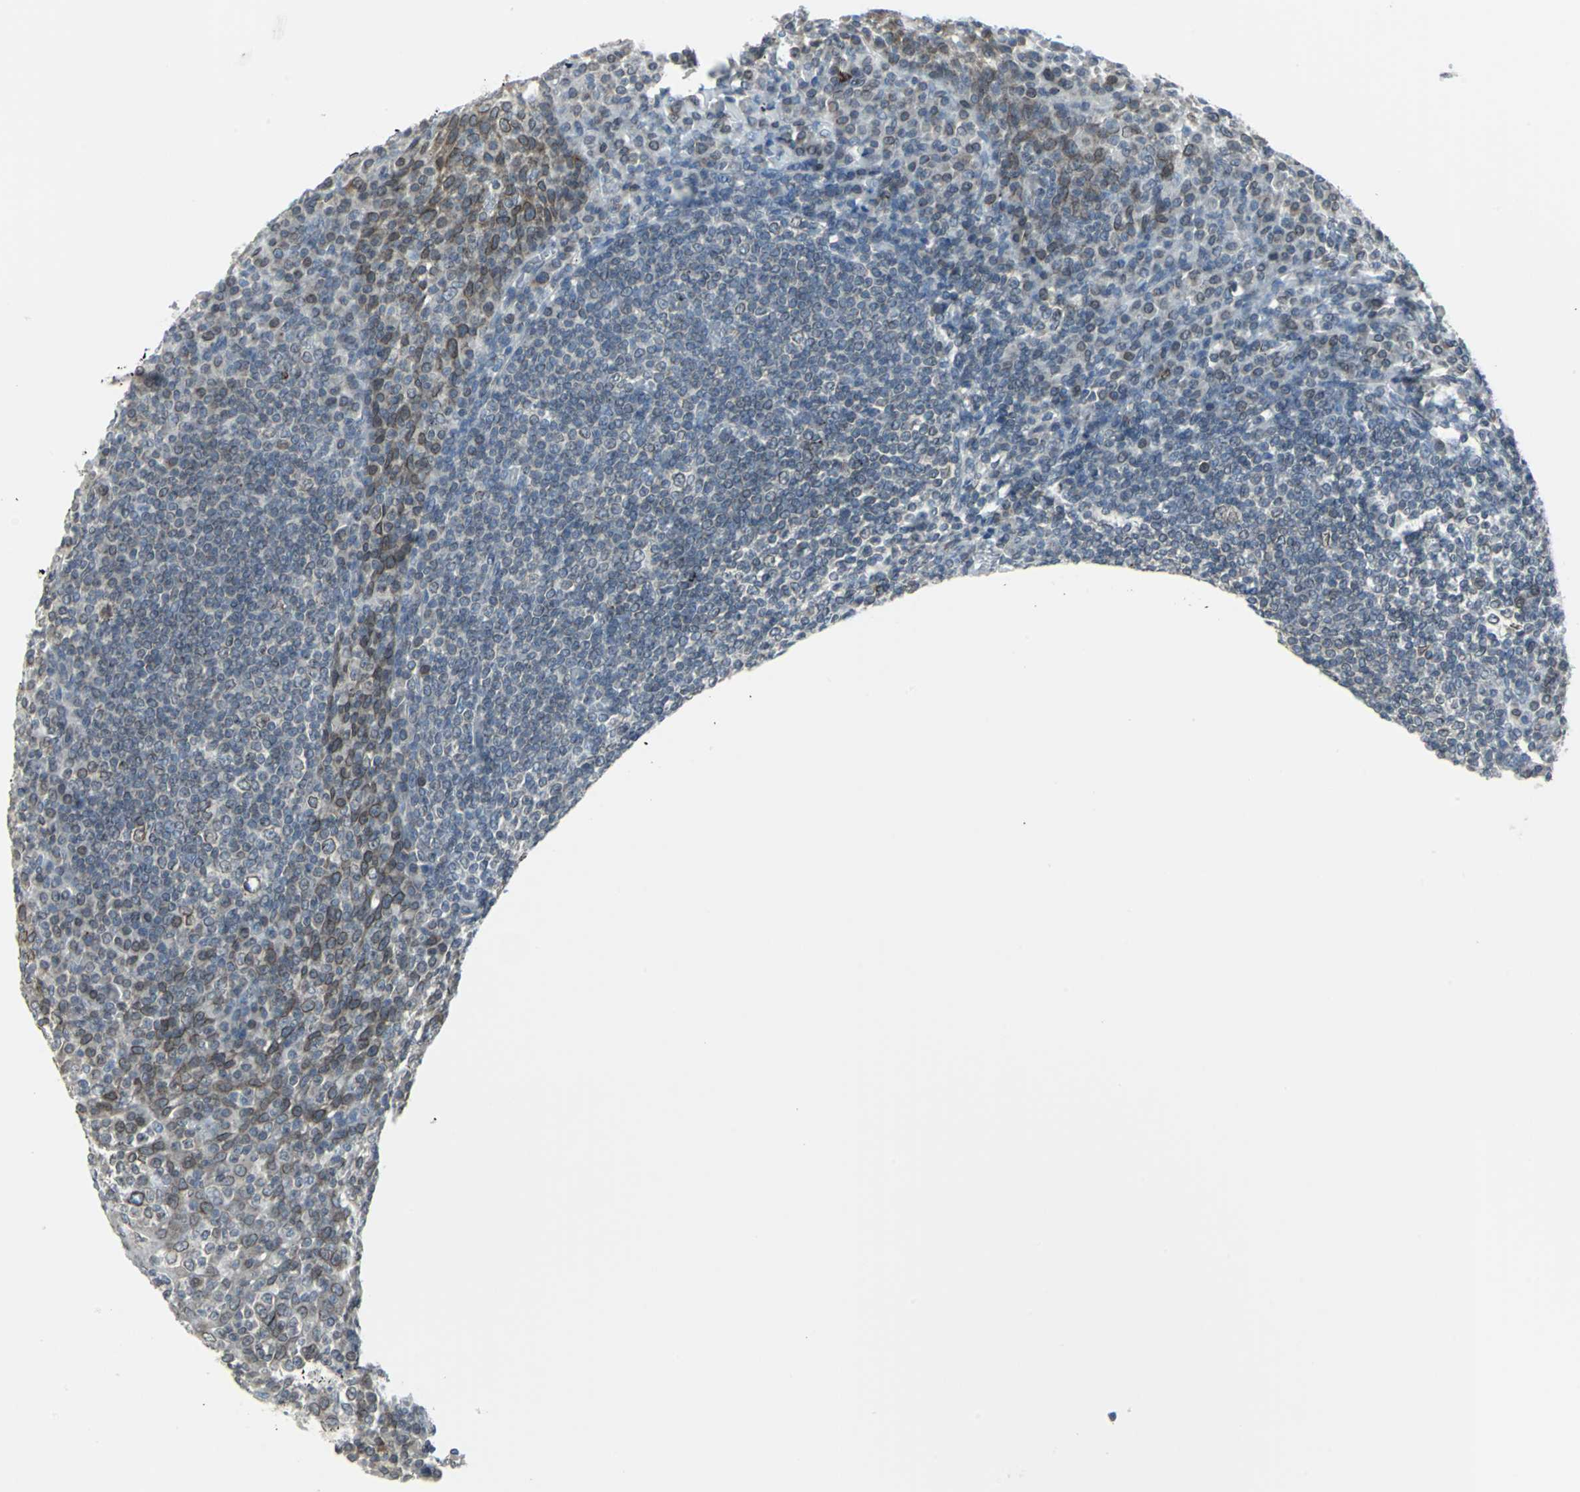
{"staining": {"intensity": "moderate", "quantity": "25%-75%", "location": "cytoplasmic/membranous,nuclear"}, "tissue": "tonsil", "cell_type": "Germinal center cells", "image_type": "normal", "snomed": [{"axis": "morphology", "description": "Normal tissue, NOS"}, {"axis": "topography", "description": "Tonsil"}], "caption": "Benign tonsil was stained to show a protein in brown. There is medium levels of moderate cytoplasmic/membranous,nuclear expression in approximately 25%-75% of germinal center cells.", "gene": "SNUPN", "patient": {"sex": "male", "age": 31}}